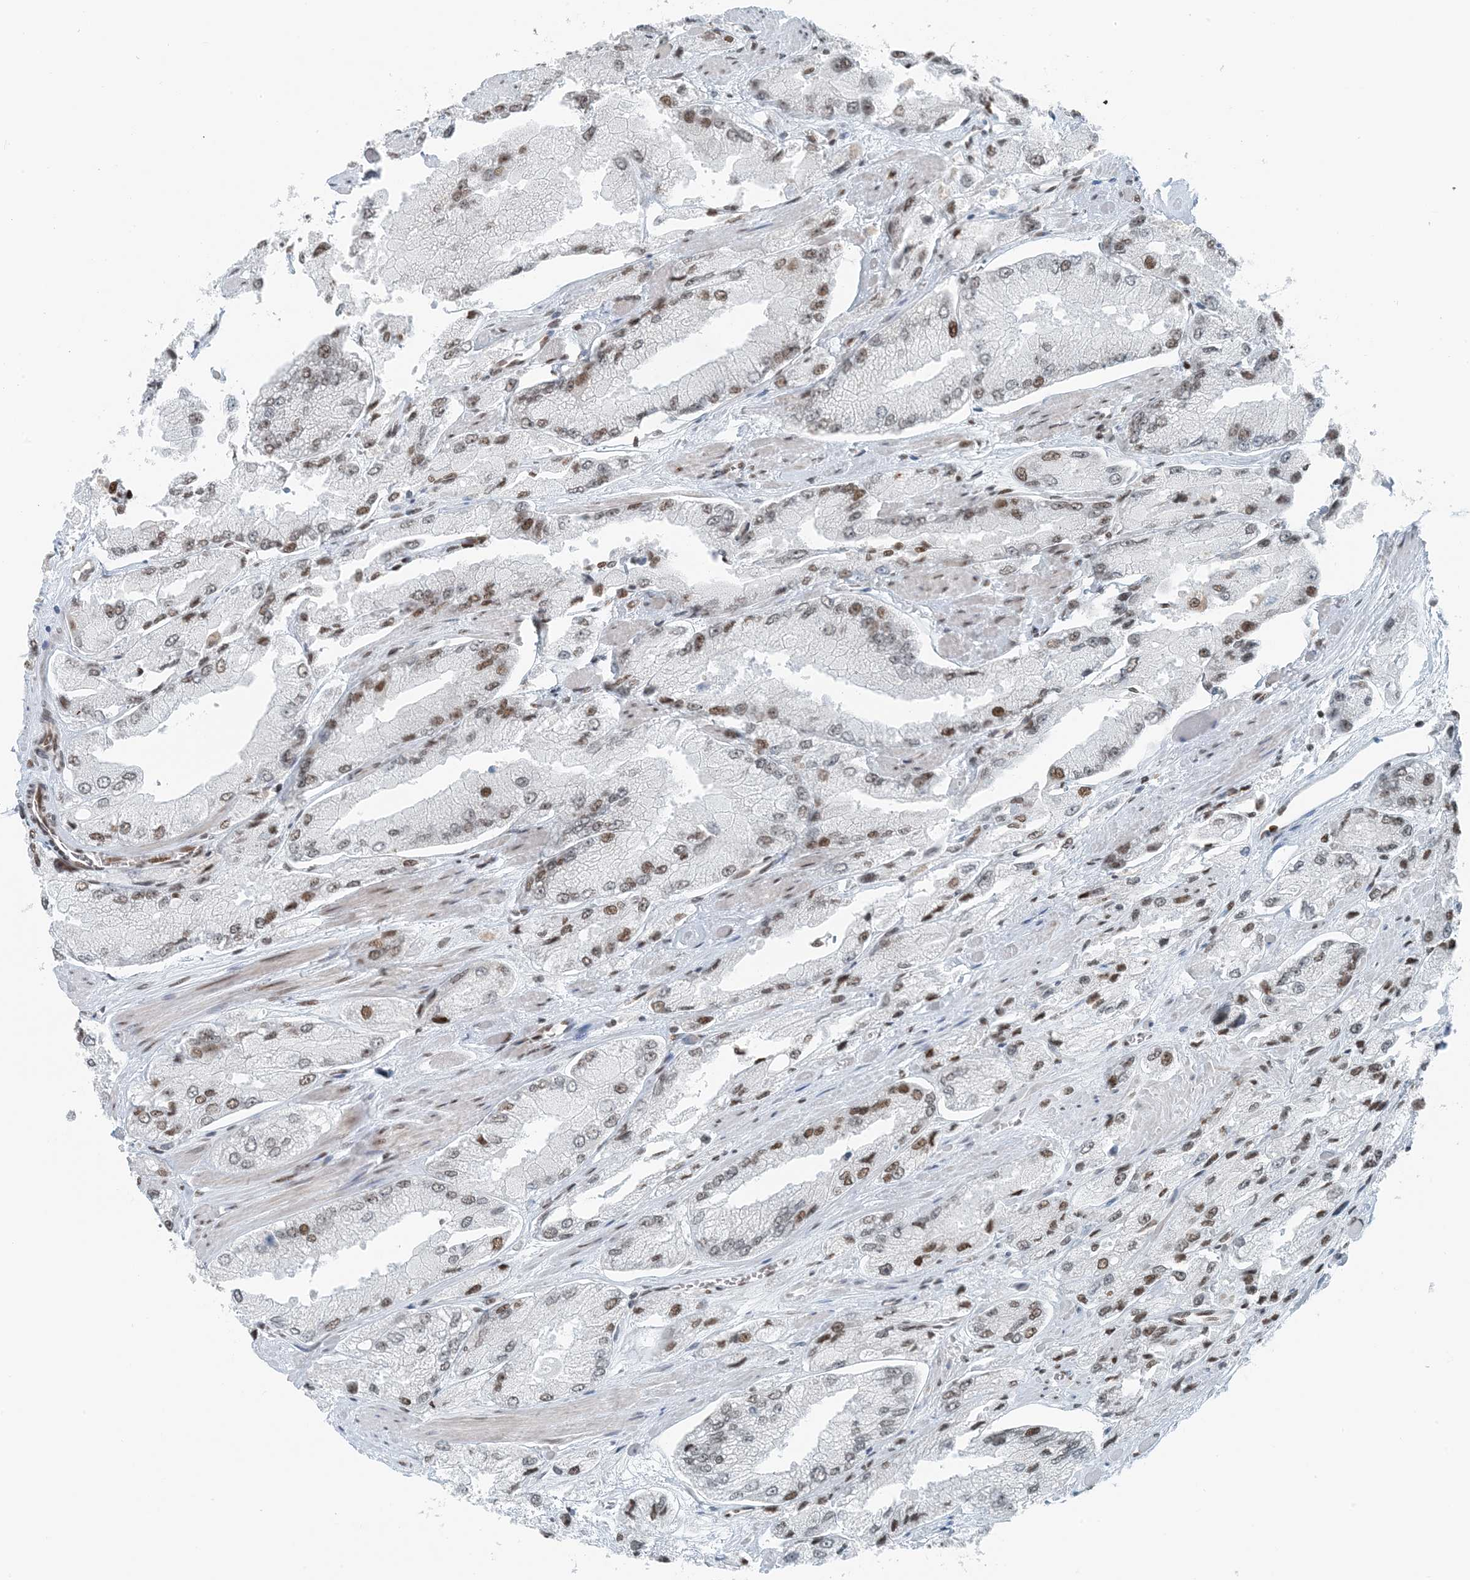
{"staining": {"intensity": "moderate", "quantity": "25%-75%", "location": "nuclear"}, "tissue": "prostate cancer", "cell_type": "Tumor cells", "image_type": "cancer", "snomed": [{"axis": "morphology", "description": "Adenocarcinoma, High grade"}, {"axis": "topography", "description": "Prostate"}], "caption": "Protein analysis of prostate cancer tissue reveals moderate nuclear staining in about 25%-75% of tumor cells. Ihc stains the protein in brown and the nuclei are stained blue.", "gene": "ZNF500", "patient": {"sex": "male", "age": 58}}